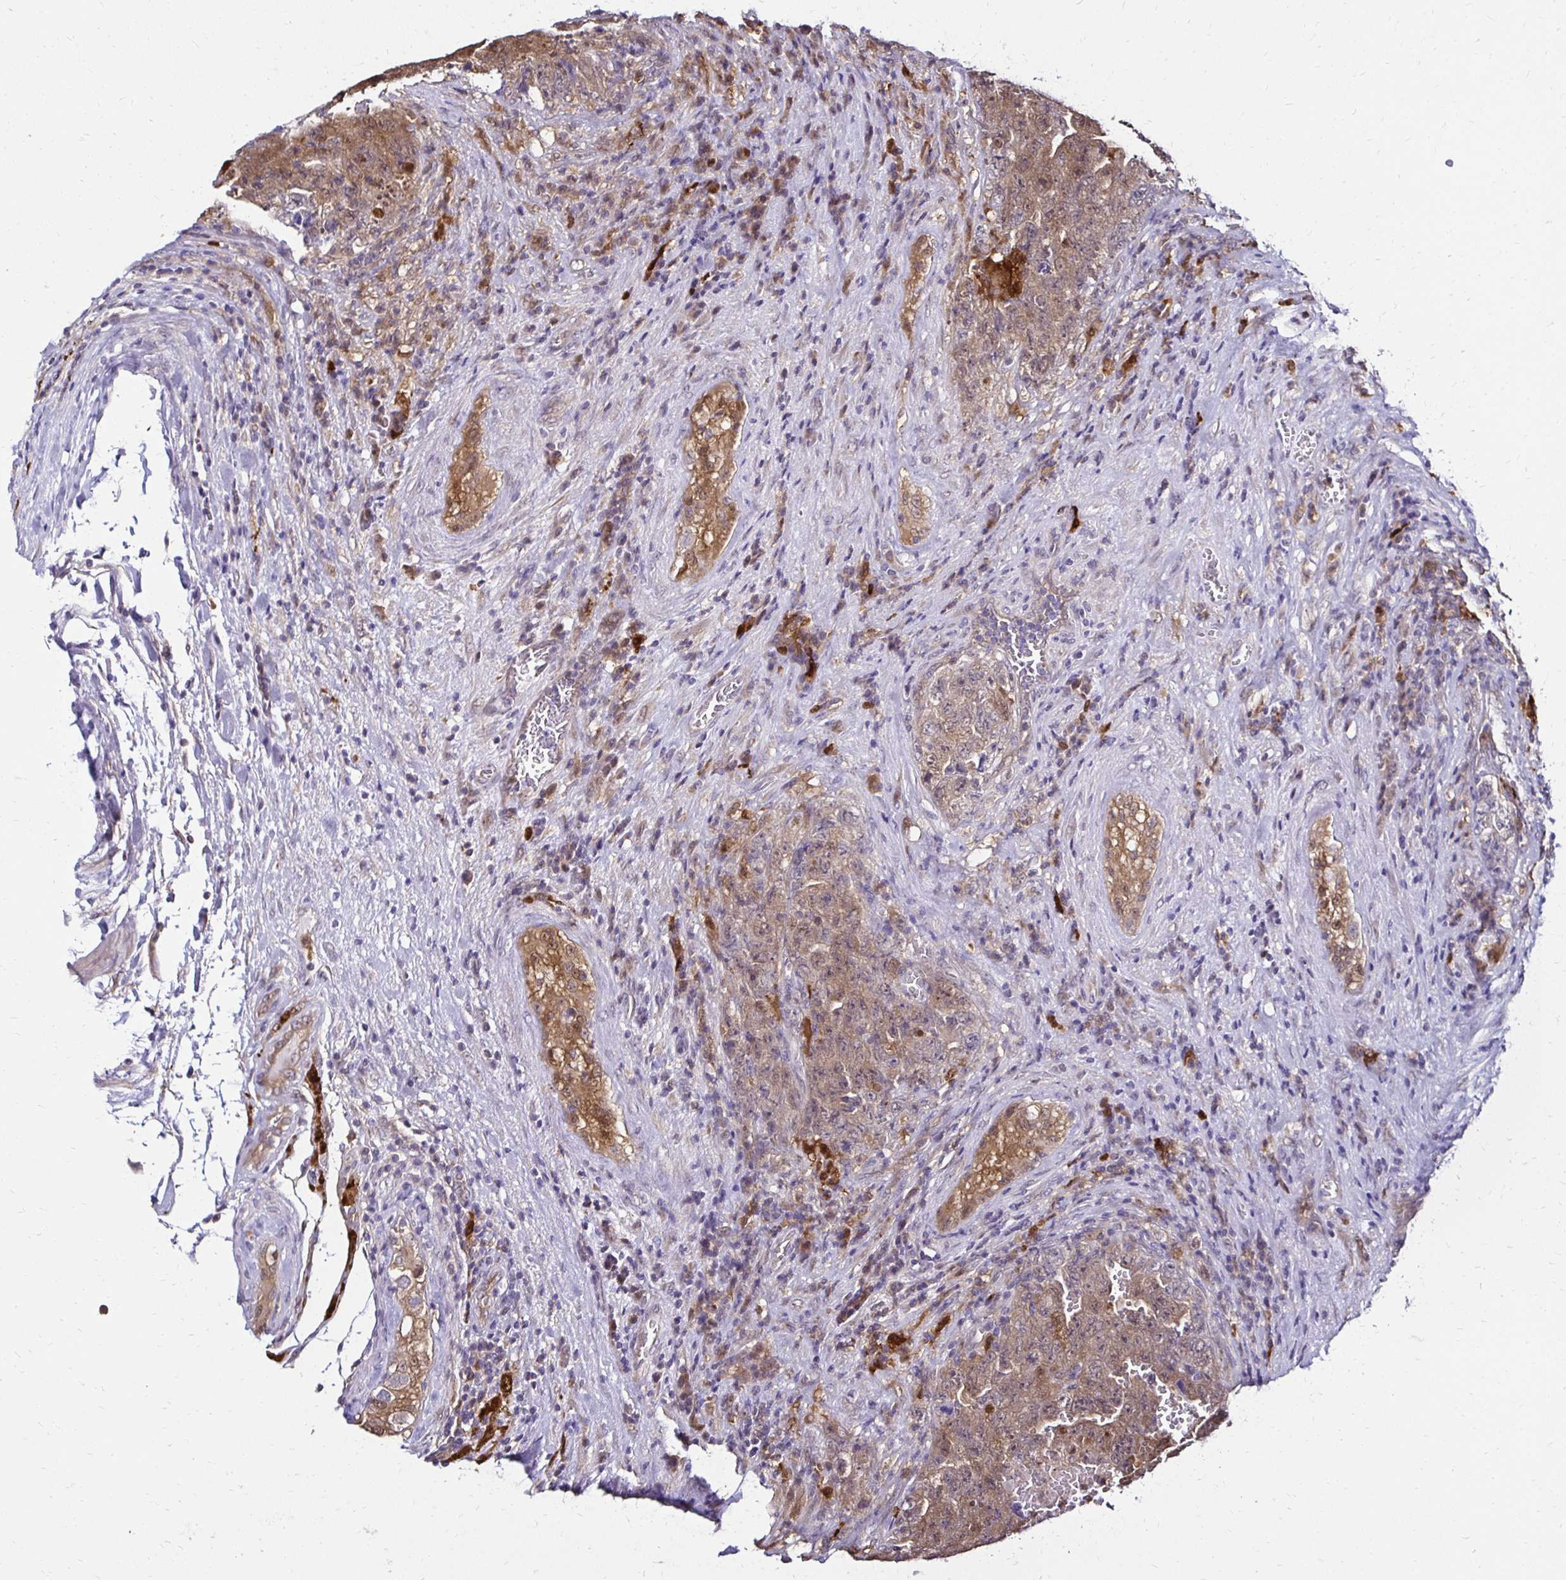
{"staining": {"intensity": "moderate", "quantity": ">75%", "location": "cytoplasmic/membranous,nuclear"}, "tissue": "testis cancer", "cell_type": "Tumor cells", "image_type": "cancer", "snomed": [{"axis": "morphology", "description": "Carcinoma, Embryonal, NOS"}, {"axis": "topography", "description": "Testis"}], "caption": "Testis embryonal carcinoma tissue reveals moderate cytoplasmic/membranous and nuclear staining in about >75% of tumor cells (DAB = brown stain, brightfield microscopy at high magnification).", "gene": "TXN", "patient": {"sex": "male", "age": 28}}